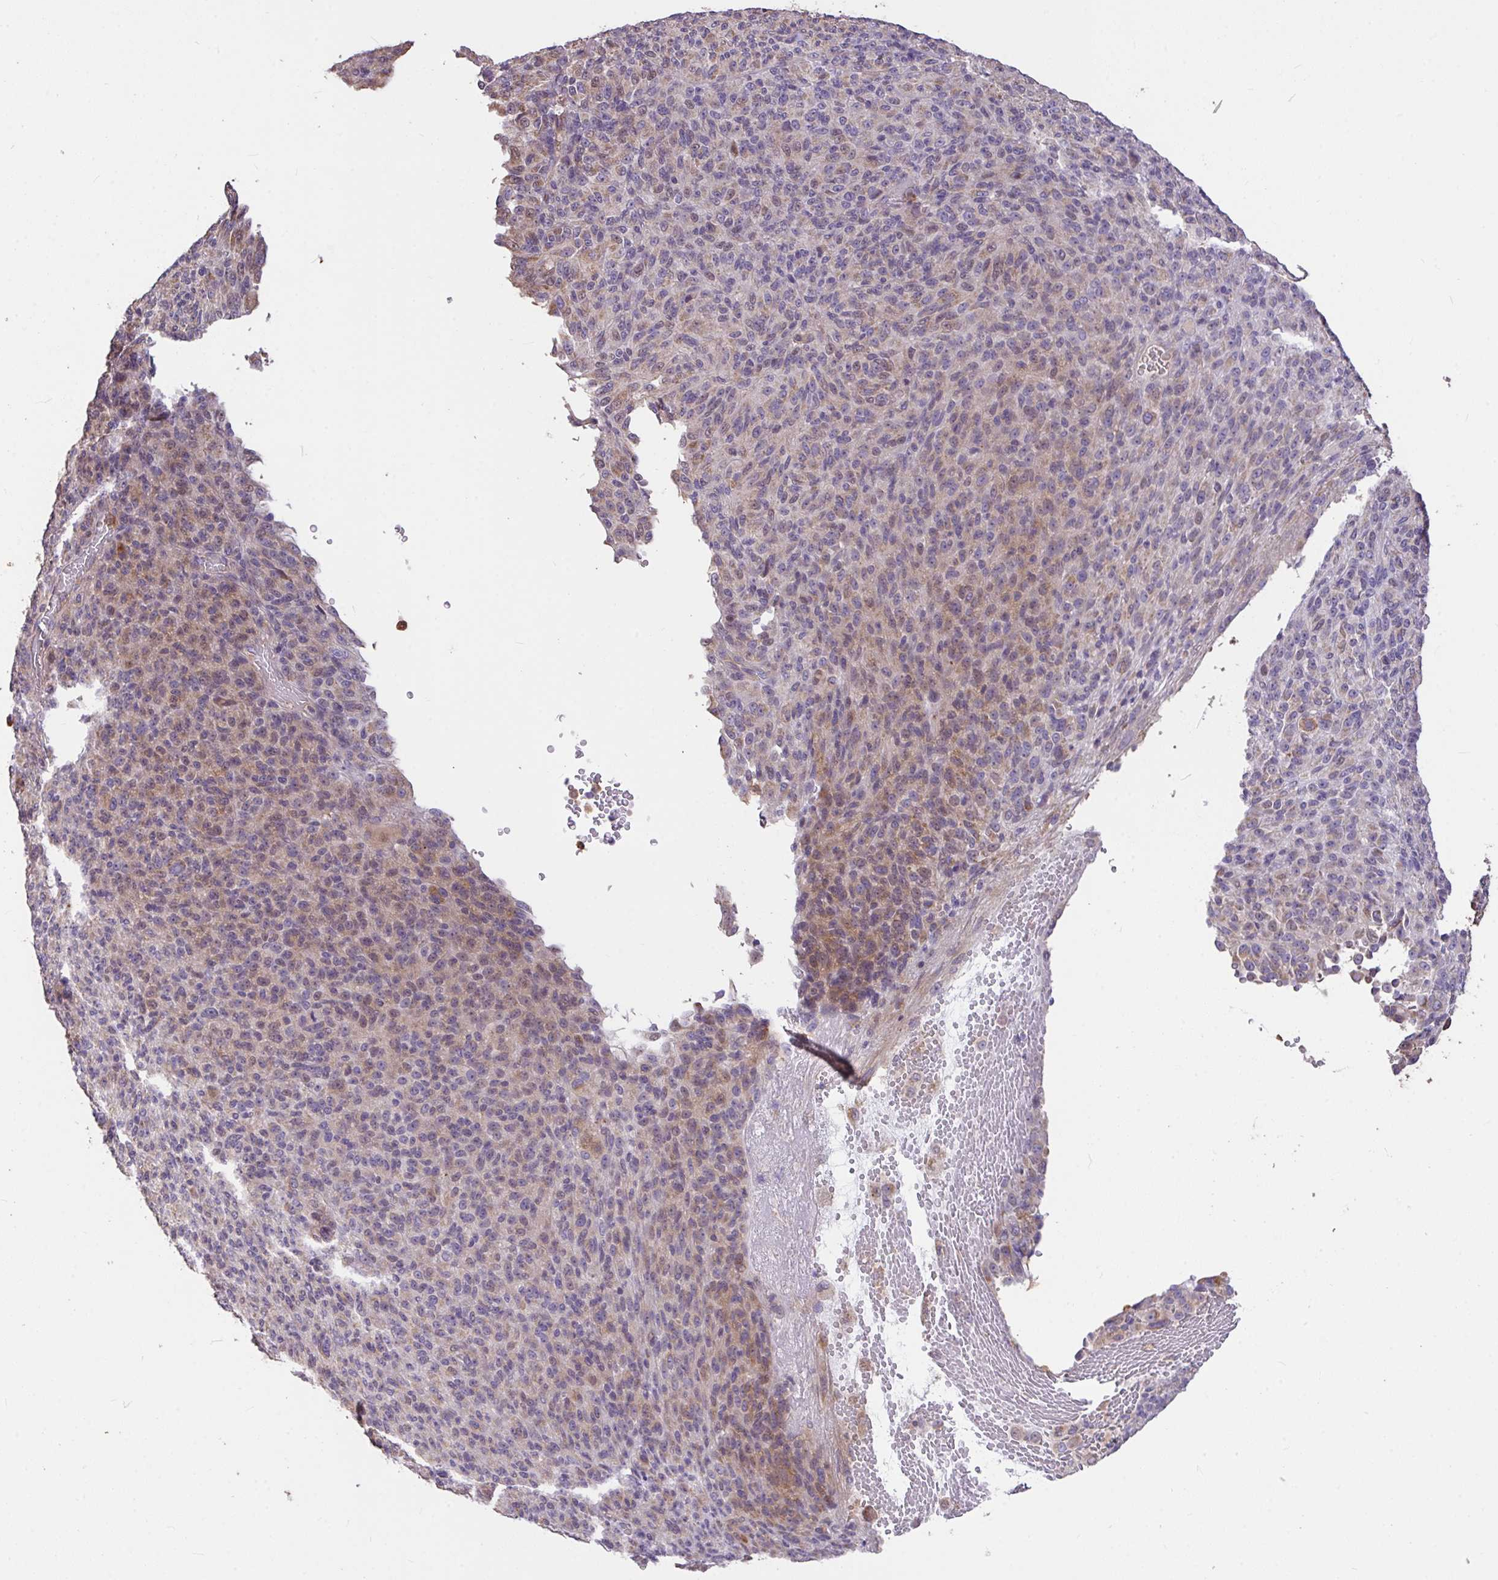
{"staining": {"intensity": "weak", "quantity": "25%-75%", "location": "cytoplasmic/membranous"}, "tissue": "melanoma", "cell_type": "Tumor cells", "image_type": "cancer", "snomed": [{"axis": "morphology", "description": "Malignant melanoma, Metastatic site"}, {"axis": "topography", "description": "Brain"}], "caption": "DAB immunohistochemical staining of human malignant melanoma (metastatic site) shows weak cytoplasmic/membranous protein staining in approximately 25%-75% of tumor cells. (DAB = brown stain, brightfield microscopy at high magnification).", "gene": "FCER1A", "patient": {"sex": "female", "age": 56}}